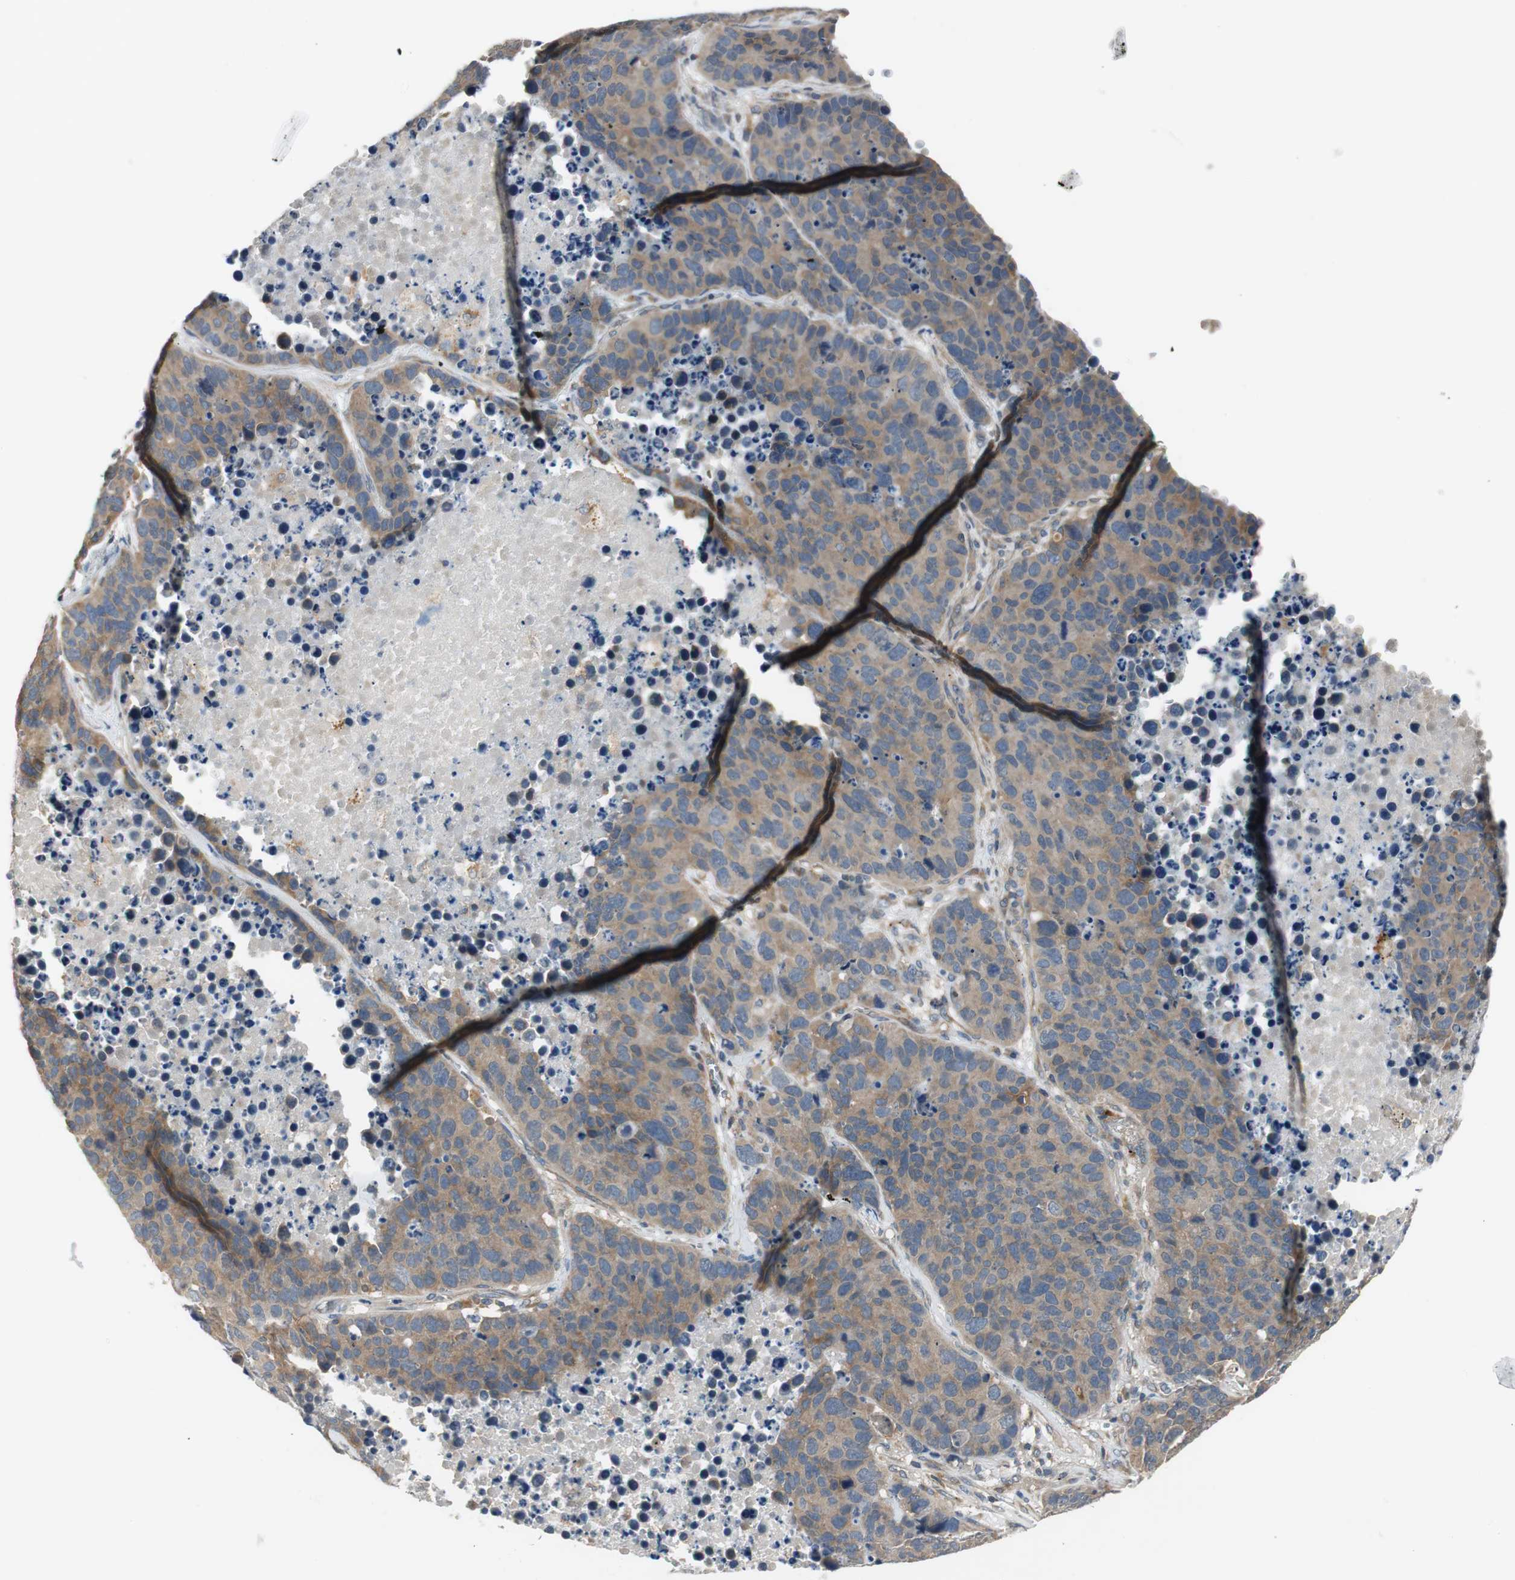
{"staining": {"intensity": "moderate", "quantity": ">75%", "location": "cytoplasmic/membranous"}, "tissue": "carcinoid", "cell_type": "Tumor cells", "image_type": "cancer", "snomed": [{"axis": "morphology", "description": "Carcinoid, malignant, NOS"}, {"axis": "topography", "description": "Lung"}], "caption": "Immunohistochemical staining of human carcinoid (malignant) displays moderate cytoplasmic/membranous protein positivity in approximately >75% of tumor cells. (Brightfield microscopy of DAB IHC at high magnification).", "gene": "PRKAA1", "patient": {"sex": "male", "age": 60}}